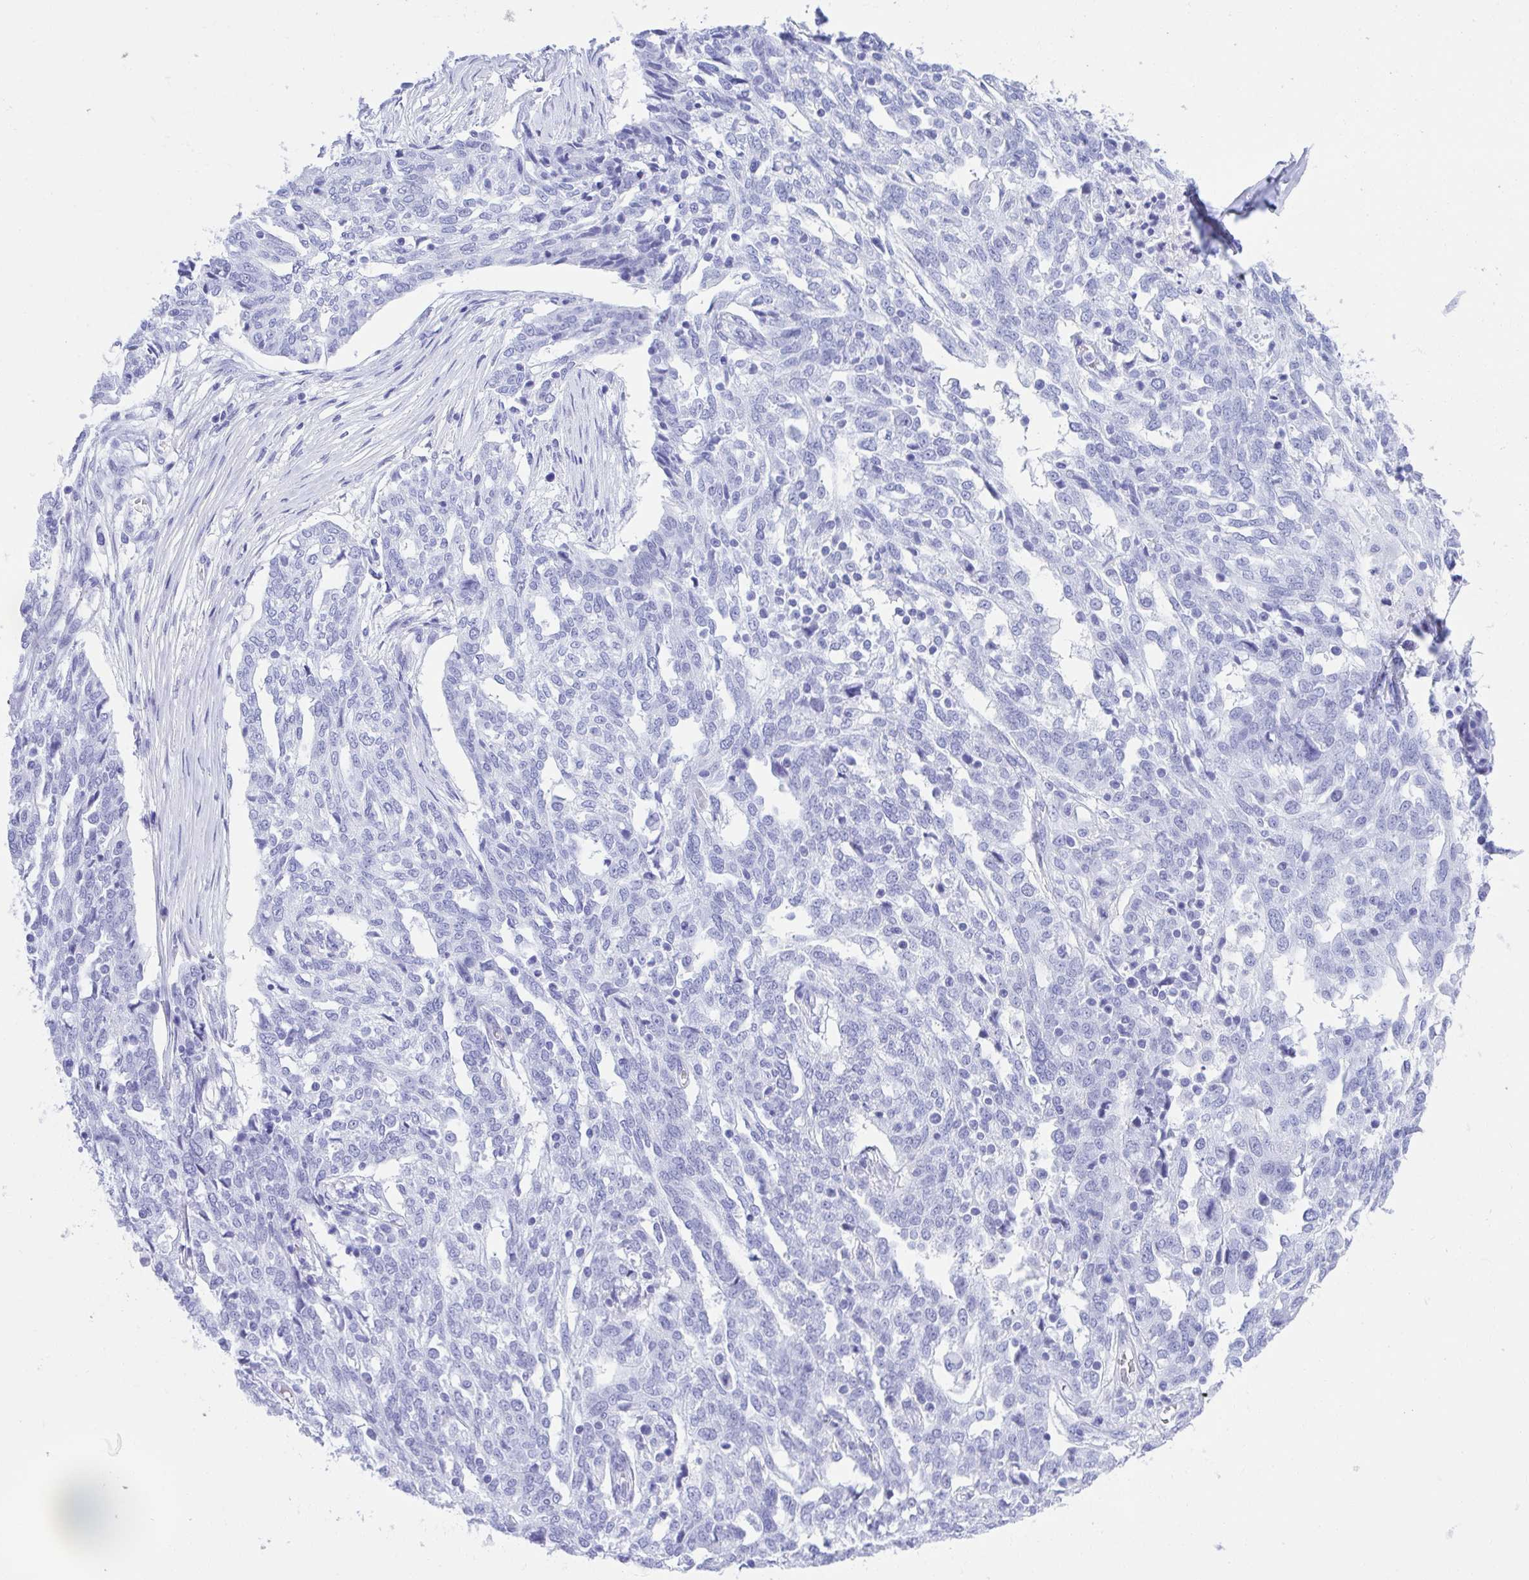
{"staining": {"intensity": "negative", "quantity": "none", "location": "none"}, "tissue": "ovarian cancer", "cell_type": "Tumor cells", "image_type": "cancer", "snomed": [{"axis": "morphology", "description": "Cystadenocarcinoma, serous, NOS"}, {"axis": "topography", "description": "Ovary"}], "caption": "DAB immunohistochemical staining of serous cystadenocarcinoma (ovarian) demonstrates no significant staining in tumor cells. (Immunohistochemistry (ihc), brightfield microscopy, high magnification).", "gene": "ANK1", "patient": {"sex": "female", "age": 67}}